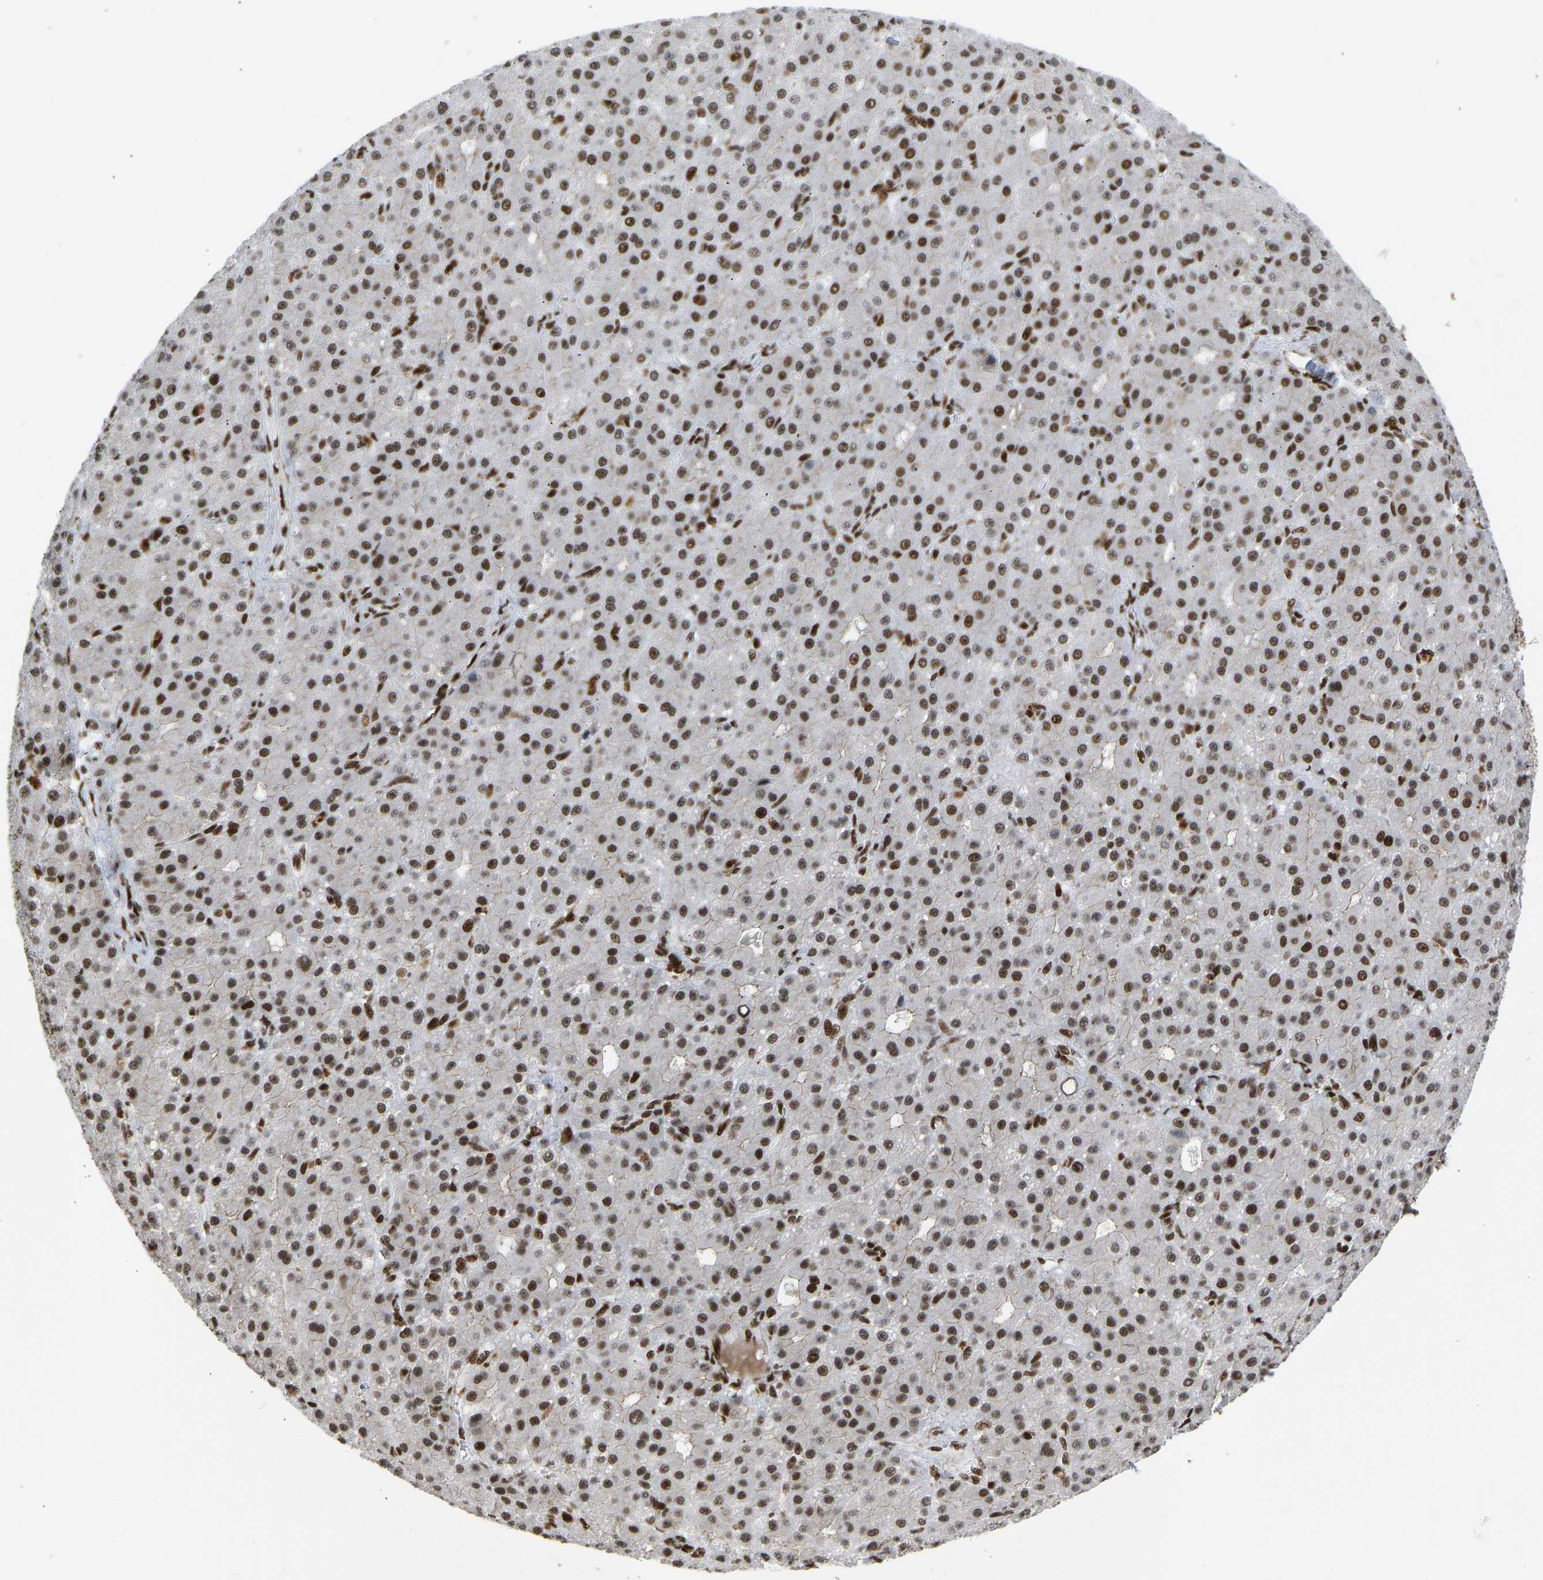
{"staining": {"intensity": "strong", "quantity": ">75%", "location": "nuclear"}, "tissue": "liver cancer", "cell_type": "Tumor cells", "image_type": "cancer", "snomed": [{"axis": "morphology", "description": "Carcinoma, Hepatocellular, NOS"}, {"axis": "topography", "description": "Liver"}], "caption": "The immunohistochemical stain shows strong nuclear staining in tumor cells of liver hepatocellular carcinoma tissue.", "gene": "FOXK1", "patient": {"sex": "male", "age": 67}}